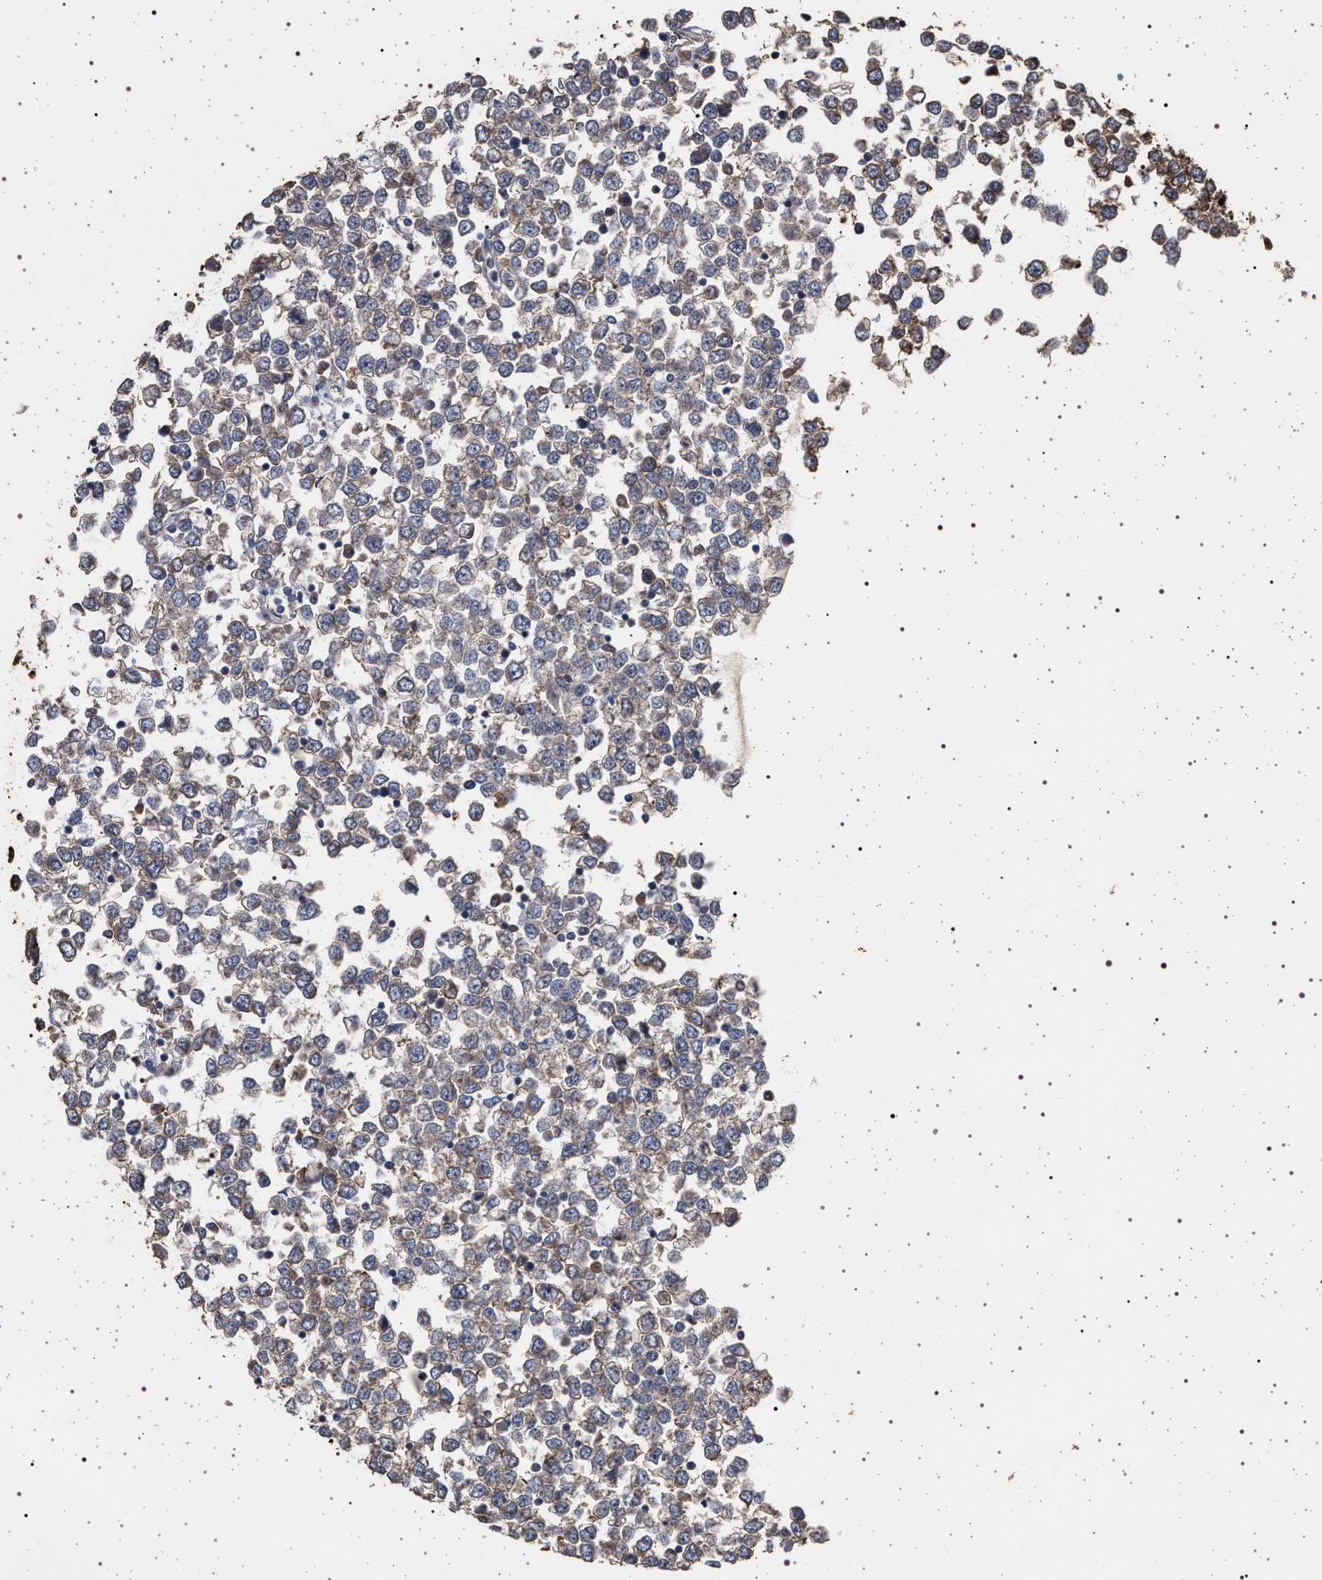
{"staining": {"intensity": "weak", "quantity": "25%-75%", "location": "cytoplasmic/membranous"}, "tissue": "testis cancer", "cell_type": "Tumor cells", "image_type": "cancer", "snomed": [{"axis": "morphology", "description": "Seminoma, NOS"}, {"axis": "topography", "description": "Testis"}], "caption": "A photomicrograph of testis seminoma stained for a protein demonstrates weak cytoplasmic/membranous brown staining in tumor cells.", "gene": "IFT20", "patient": {"sex": "male", "age": 65}}